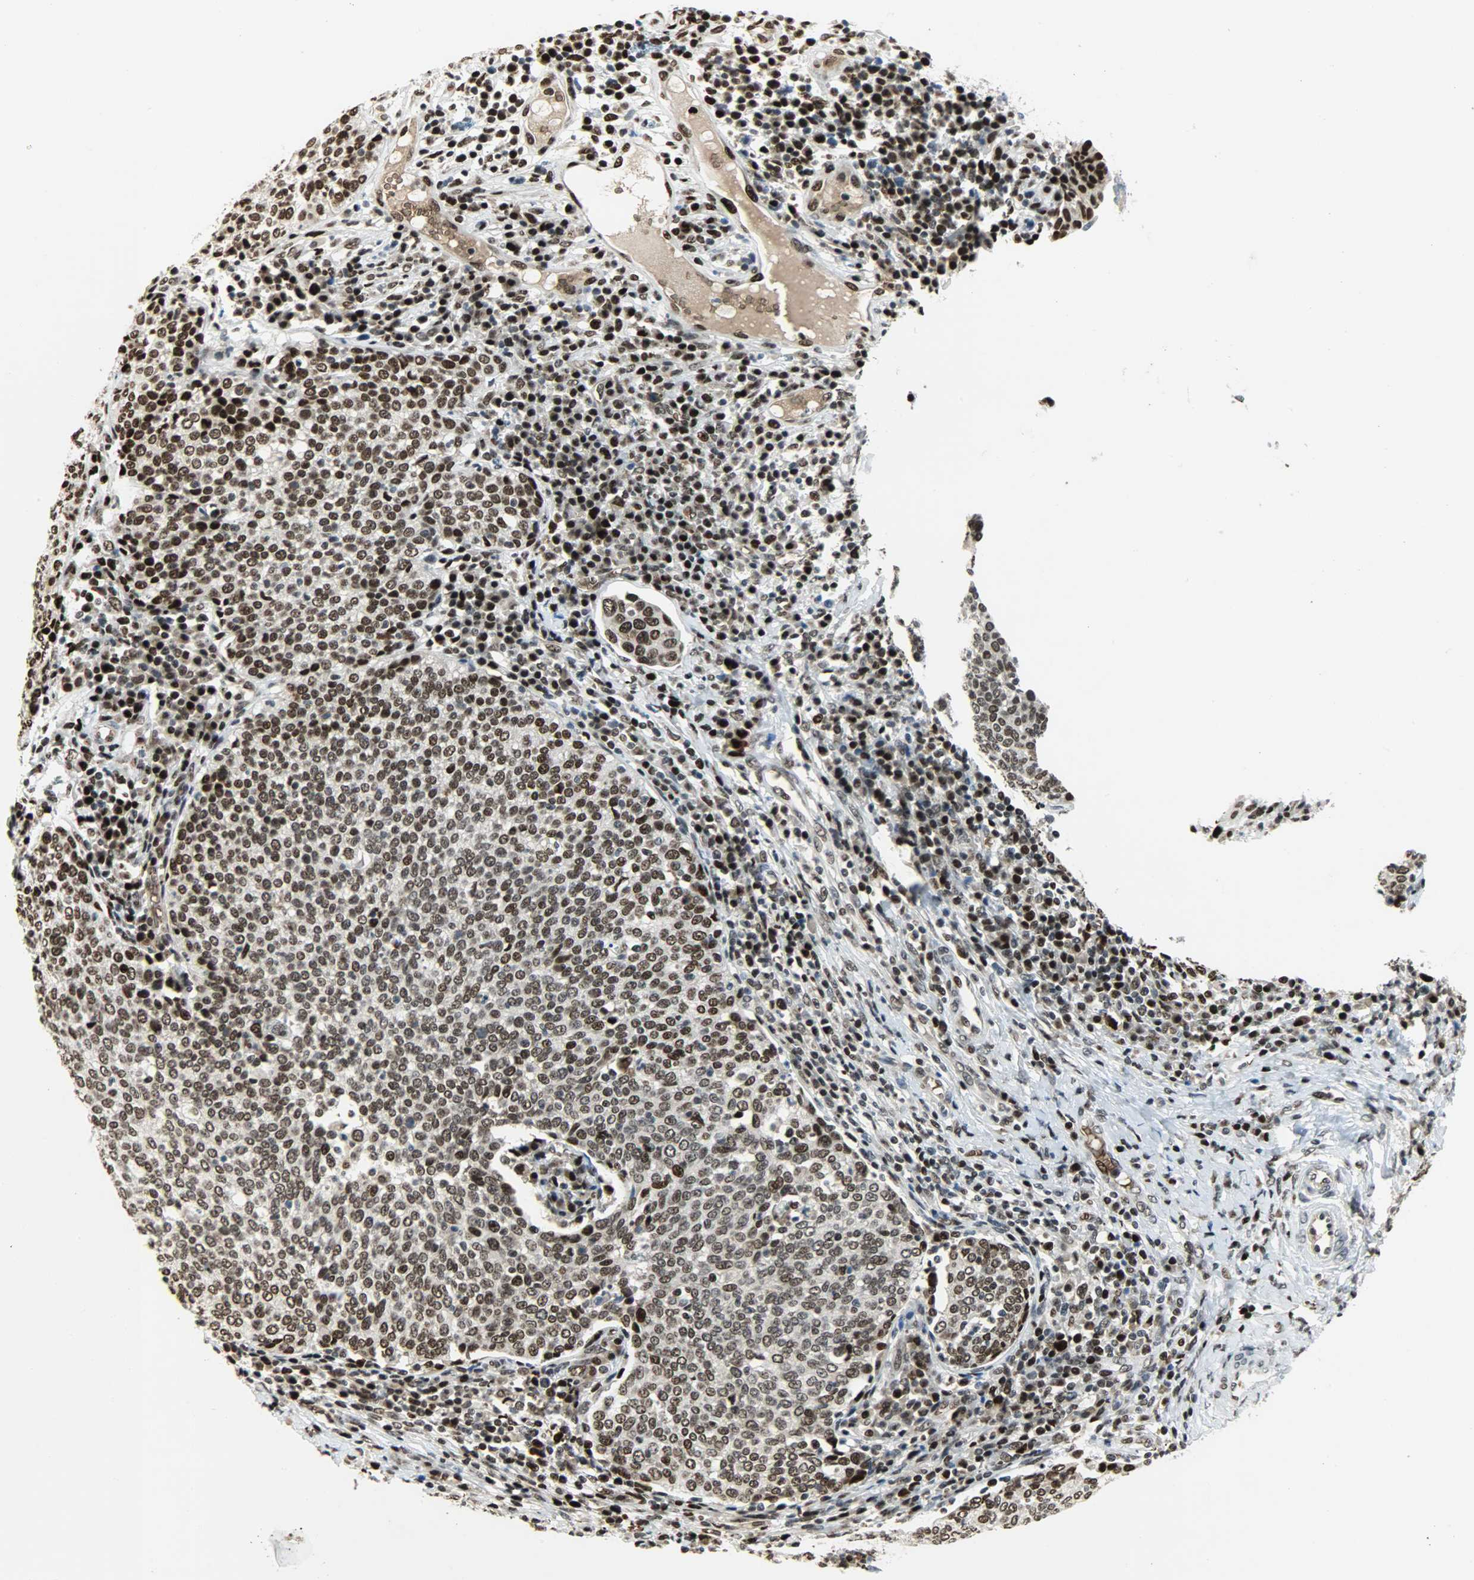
{"staining": {"intensity": "strong", "quantity": ">75%", "location": "nuclear"}, "tissue": "cervical cancer", "cell_type": "Tumor cells", "image_type": "cancer", "snomed": [{"axis": "morphology", "description": "Squamous cell carcinoma, NOS"}, {"axis": "topography", "description": "Cervix"}], "caption": "There is high levels of strong nuclear staining in tumor cells of cervical cancer, as demonstrated by immunohistochemical staining (brown color).", "gene": "SNAI1", "patient": {"sex": "female", "age": 40}}